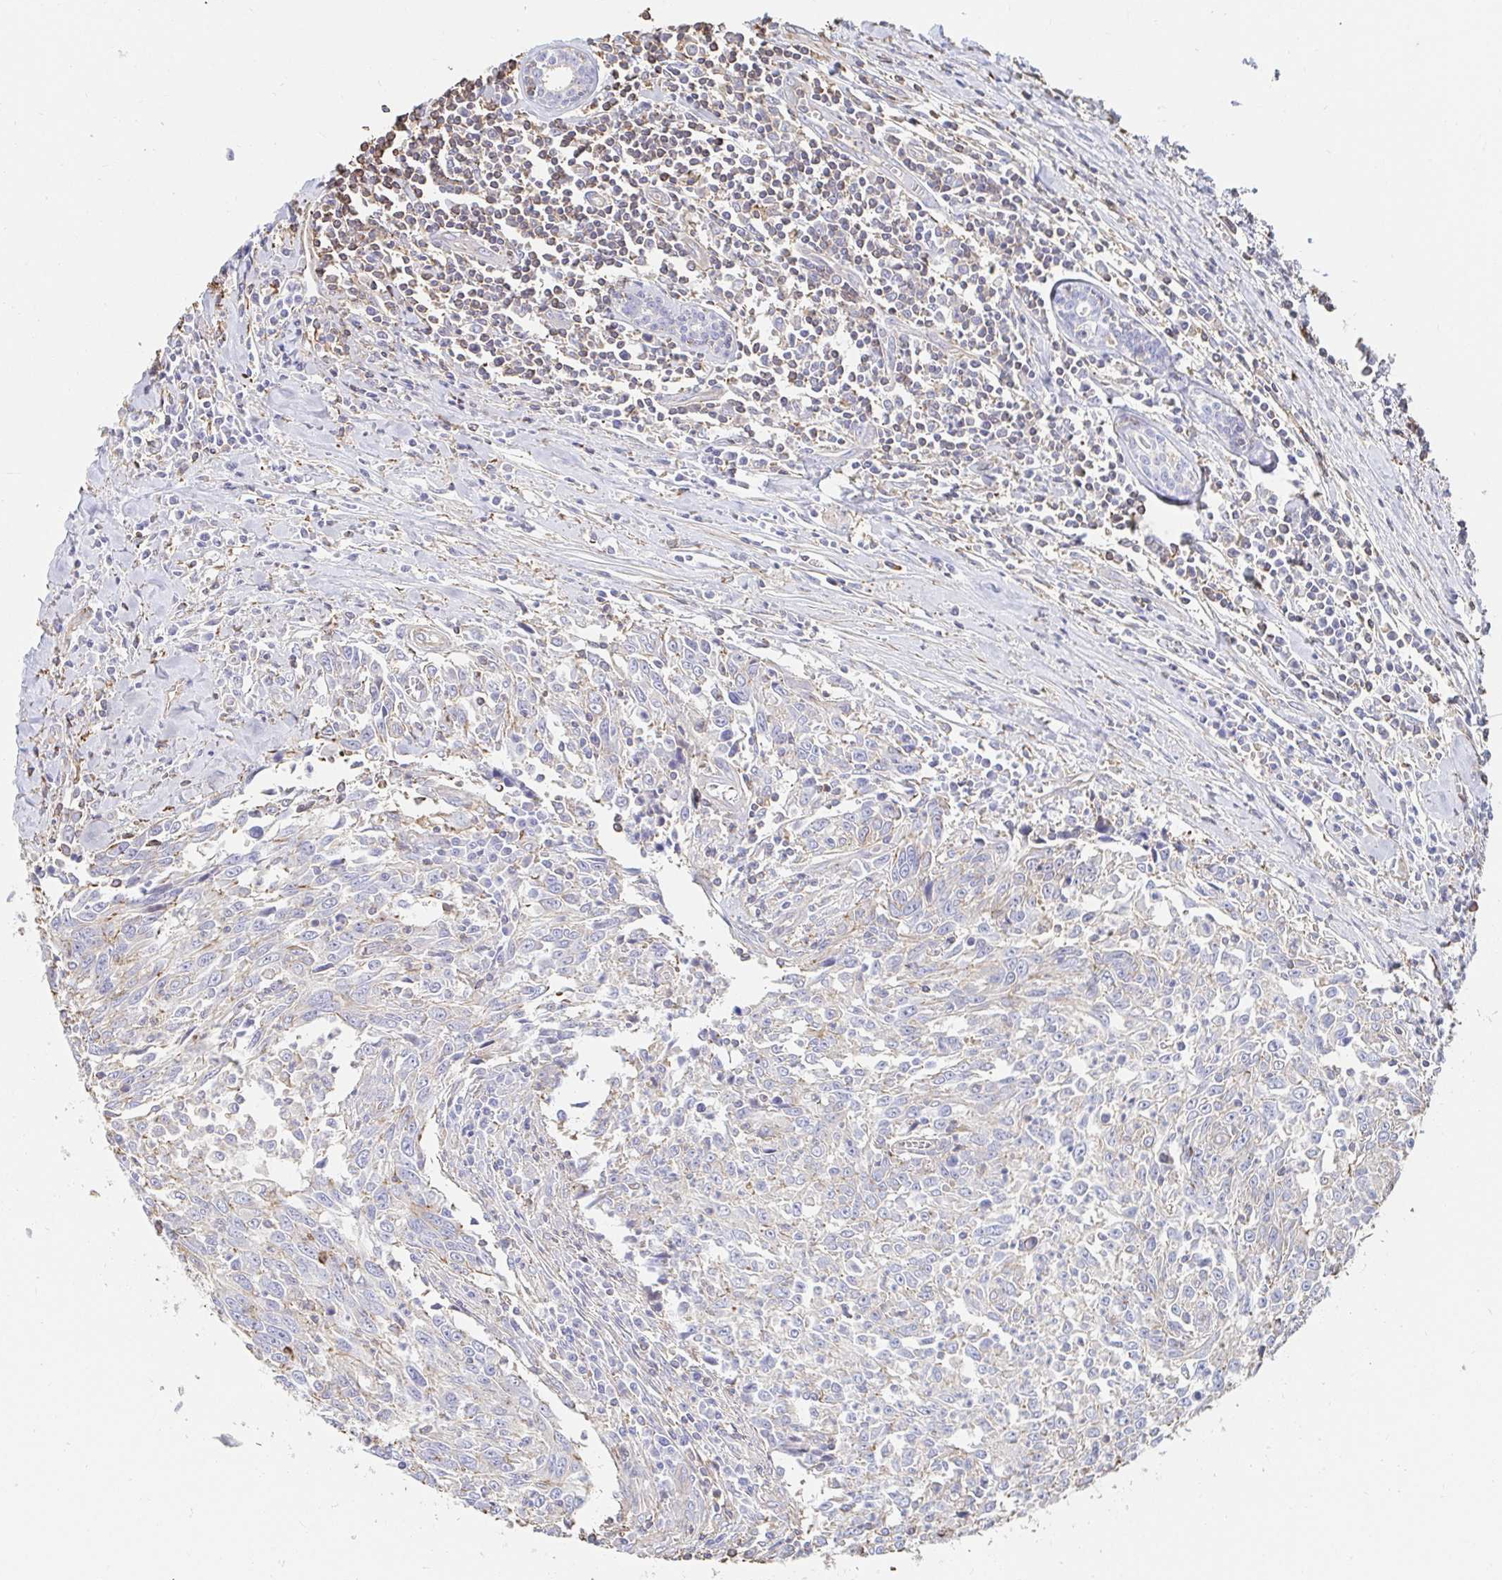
{"staining": {"intensity": "weak", "quantity": "<25%", "location": "cytoplasmic/membranous"}, "tissue": "breast cancer", "cell_type": "Tumor cells", "image_type": "cancer", "snomed": [{"axis": "morphology", "description": "Duct carcinoma"}, {"axis": "topography", "description": "Breast"}], "caption": "Immunohistochemistry image of breast cancer stained for a protein (brown), which displays no expression in tumor cells.", "gene": "PTPN14", "patient": {"sex": "female", "age": 50}}